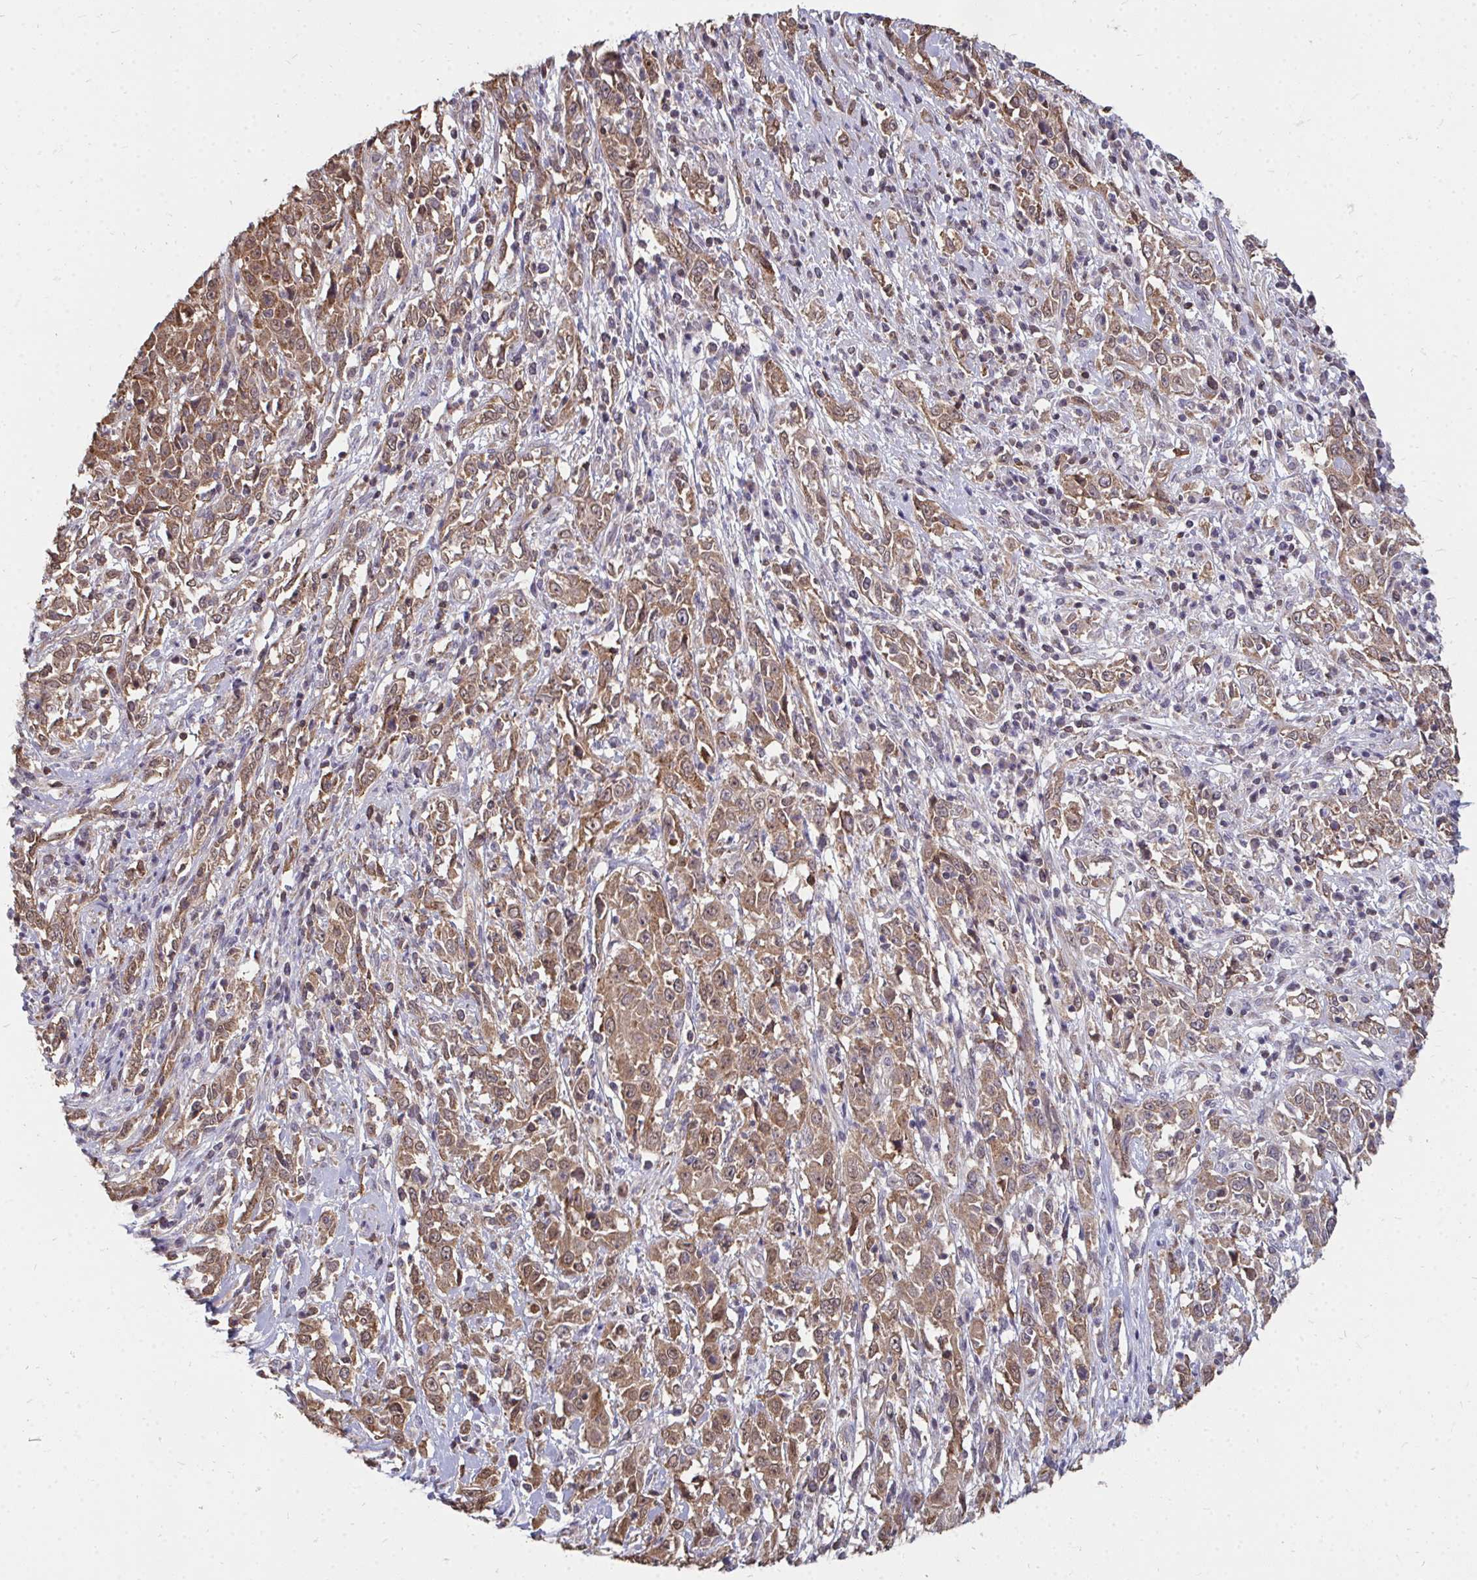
{"staining": {"intensity": "moderate", "quantity": ">75%", "location": "cytoplasmic/membranous"}, "tissue": "cervical cancer", "cell_type": "Tumor cells", "image_type": "cancer", "snomed": [{"axis": "morphology", "description": "Adenocarcinoma, NOS"}, {"axis": "topography", "description": "Cervix"}], "caption": "Immunohistochemical staining of human cervical cancer (adenocarcinoma) demonstrates moderate cytoplasmic/membranous protein positivity in approximately >75% of tumor cells.", "gene": "DNAJA2", "patient": {"sex": "female", "age": 40}}